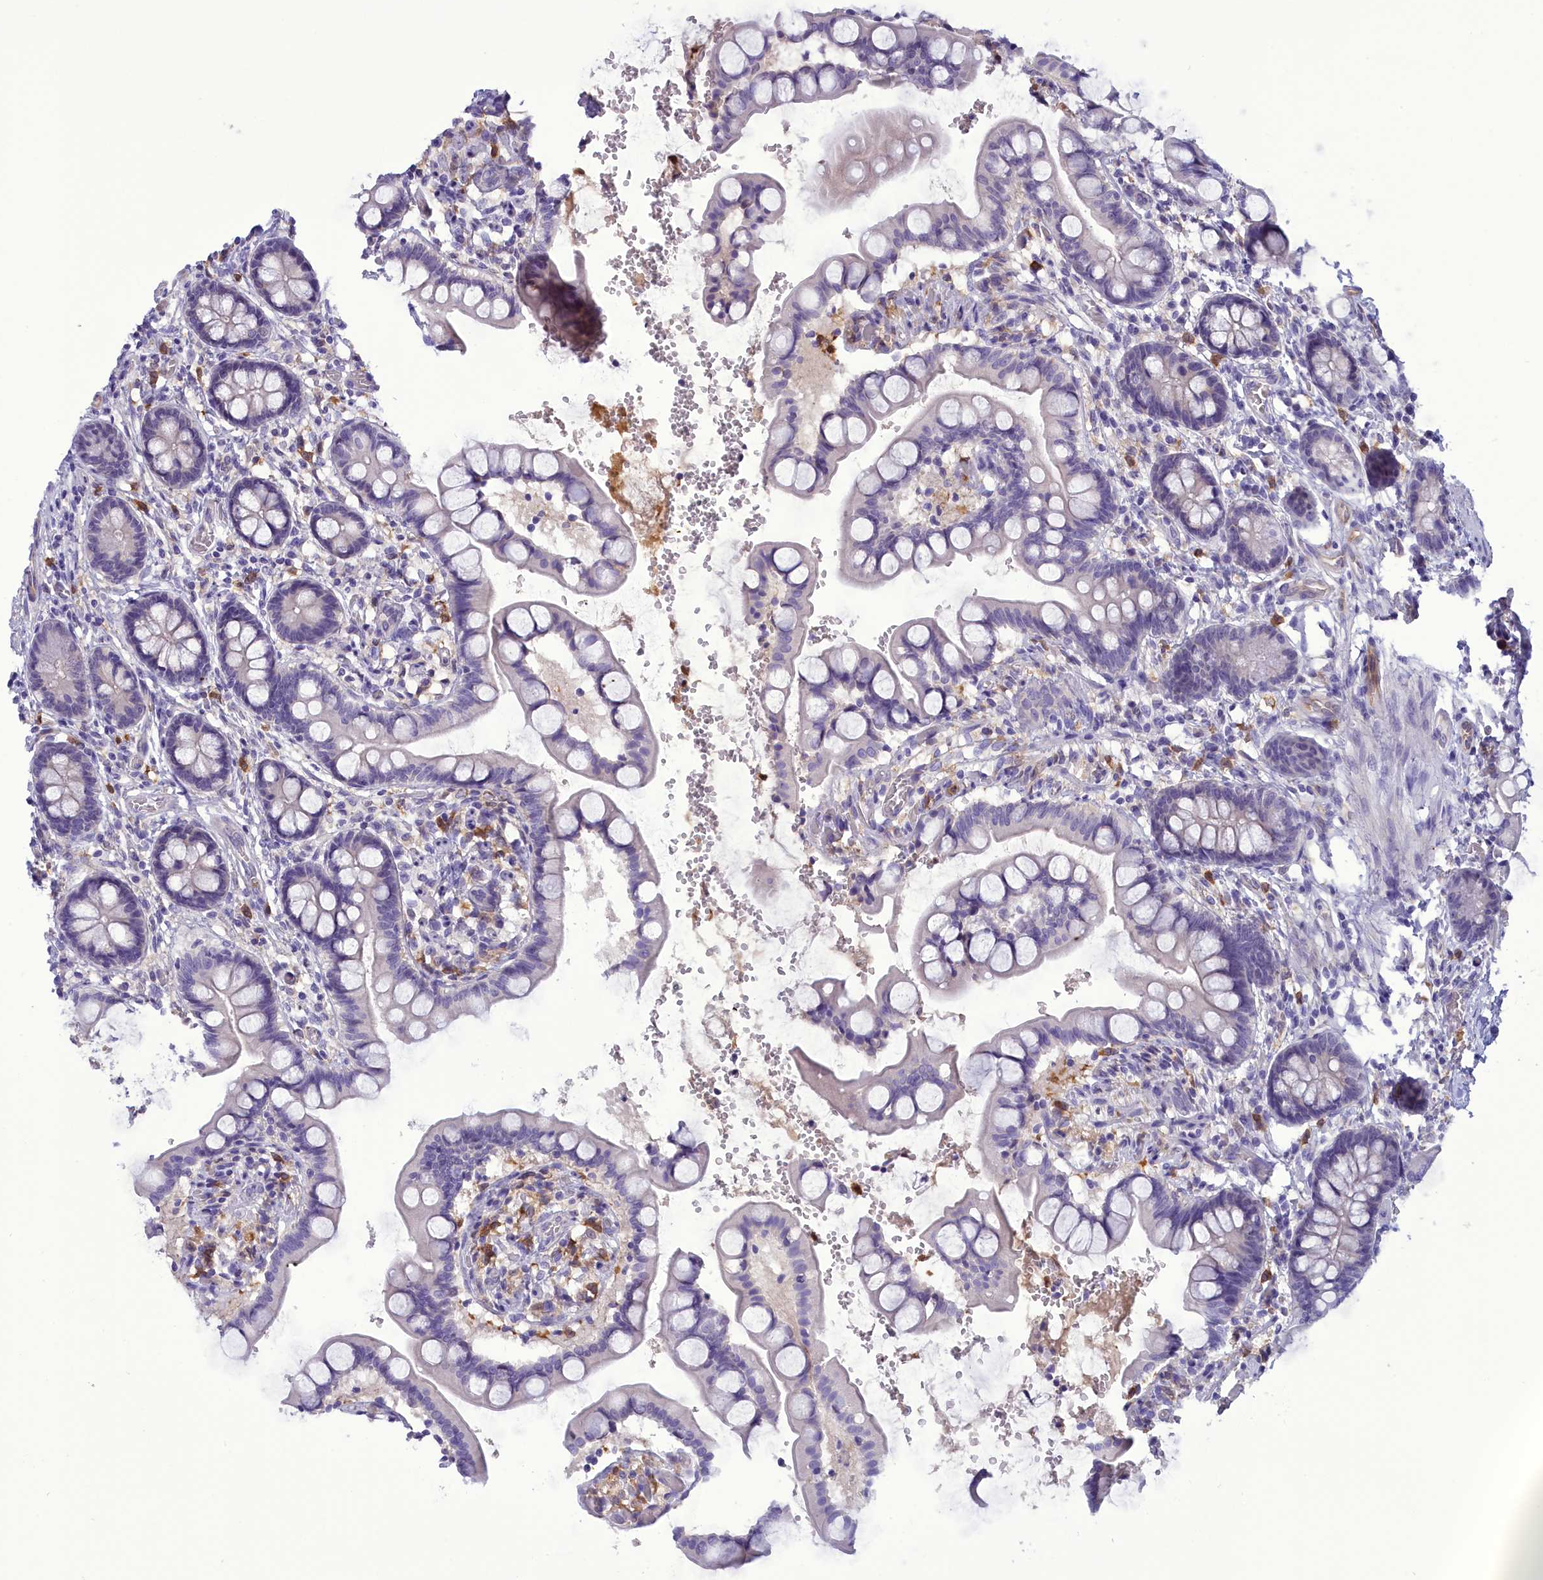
{"staining": {"intensity": "negative", "quantity": "none", "location": "none"}, "tissue": "small intestine", "cell_type": "Glandular cells", "image_type": "normal", "snomed": [{"axis": "morphology", "description": "Normal tissue, NOS"}, {"axis": "topography", "description": "Small intestine"}], "caption": "This is an immunohistochemistry (IHC) image of normal small intestine. There is no expression in glandular cells.", "gene": "FAM149B1", "patient": {"sex": "male", "age": 52}}